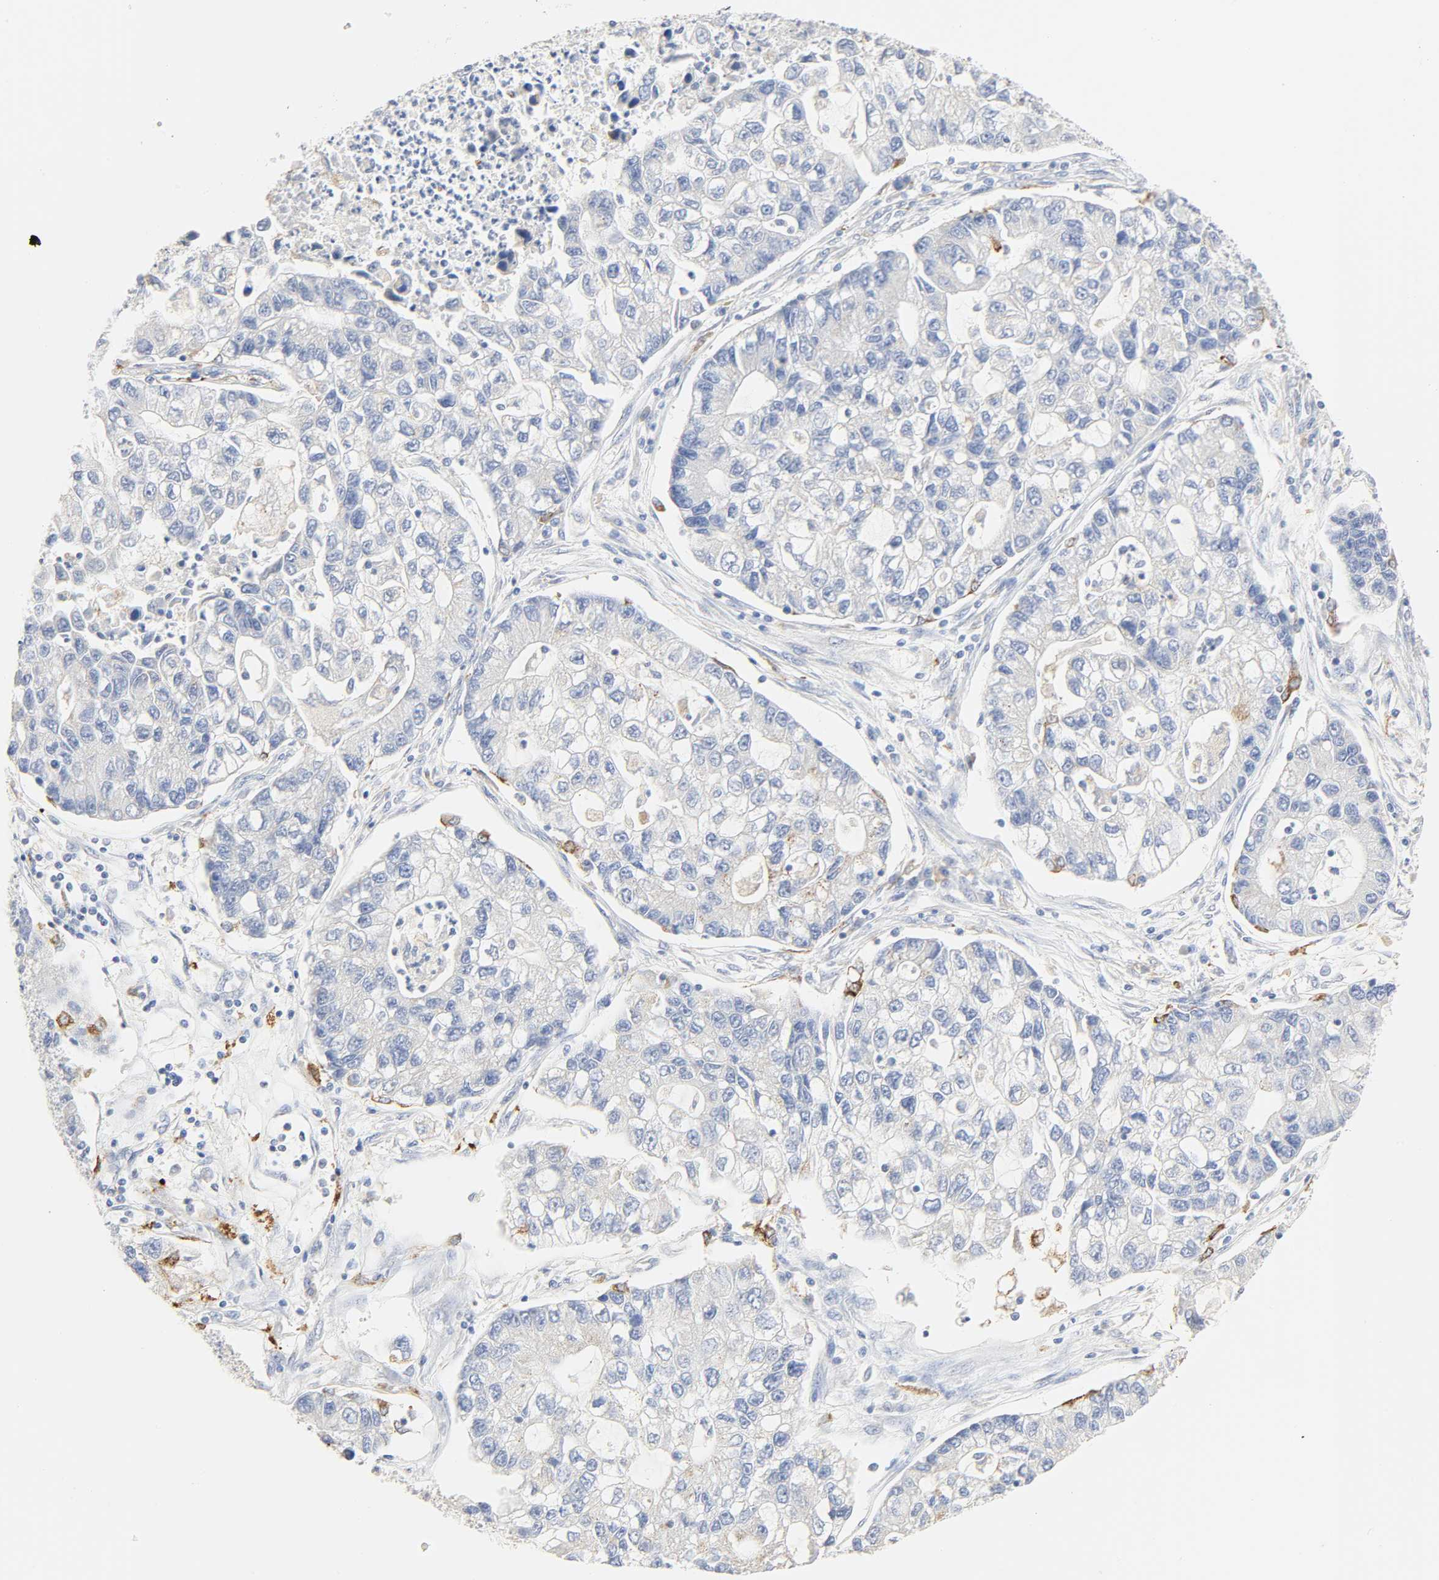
{"staining": {"intensity": "negative", "quantity": "none", "location": "none"}, "tissue": "lung cancer", "cell_type": "Tumor cells", "image_type": "cancer", "snomed": [{"axis": "morphology", "description": "Adenocarcinoma, NOS"}, {"axis": "topography", "description": "Lung"}], "caption": "Tumor cells show no significant positivity in lung adenocarcinoma. (DAB (3,3'-diaminobenzidine) immunohistochemistry (IHC), high magnification).", "gene": "CAMK2A", "patient": {"sex": "female", "age": 51}}